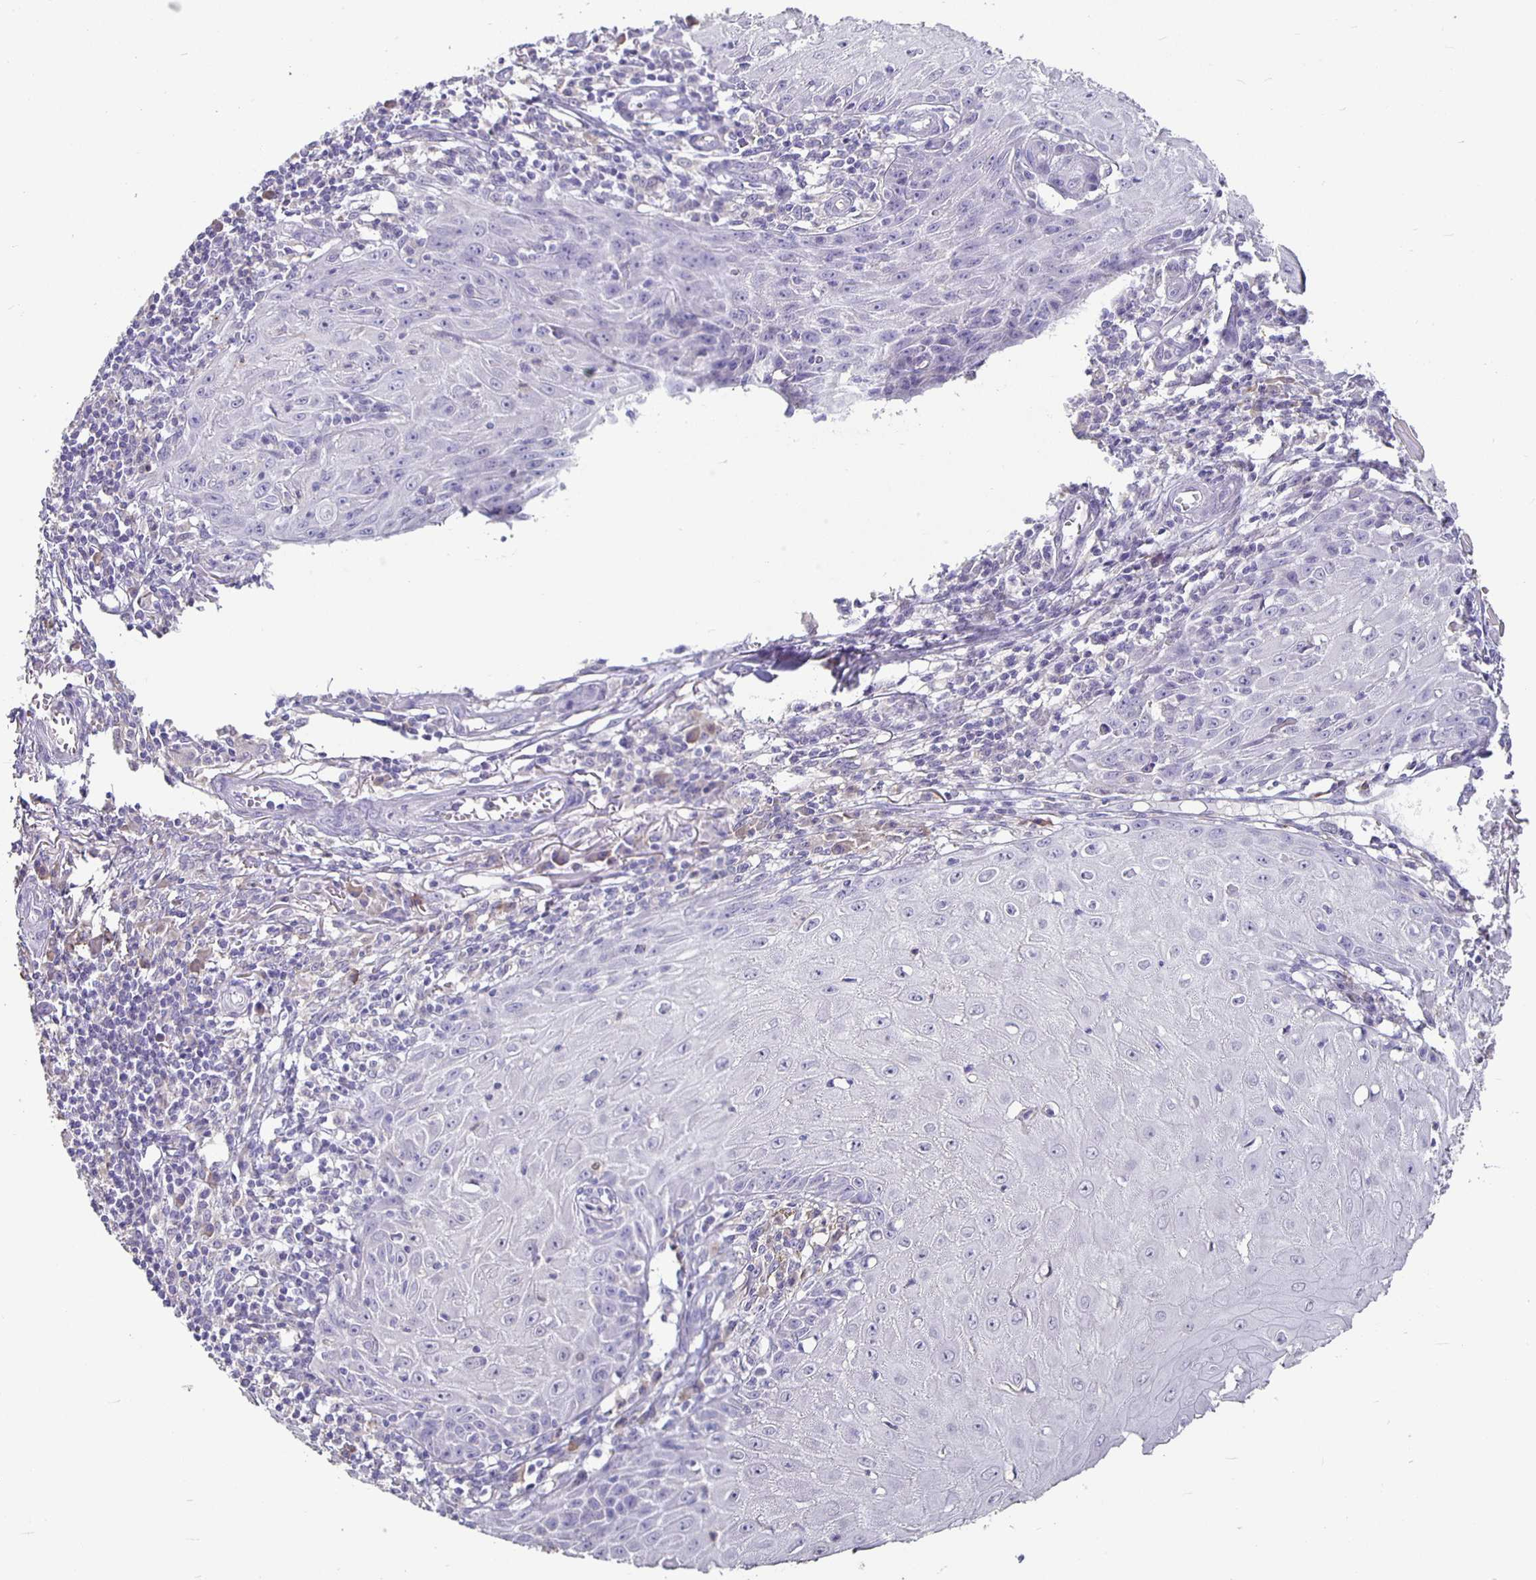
{"staining": {"intensity": "negative", "quantity": "none", "location": "none"}, "tissue": "skin cancer", "cell_type": "Tumor cells", "image_type": "cancer", "snomed": [{"axis": "morphology", "description": "Squamous cell carcinoma, NOS"}, {"axis": "topography", "description": "Skin"}], "caption": "DAB (3,3'-diaminobenzidine) immunohistochemical staining of skin squamous cell carcinoma demonstrates no significant positivity in tumor cells.", "gene": "GPX4", "patient": {"sex": "female", "age": 73}}